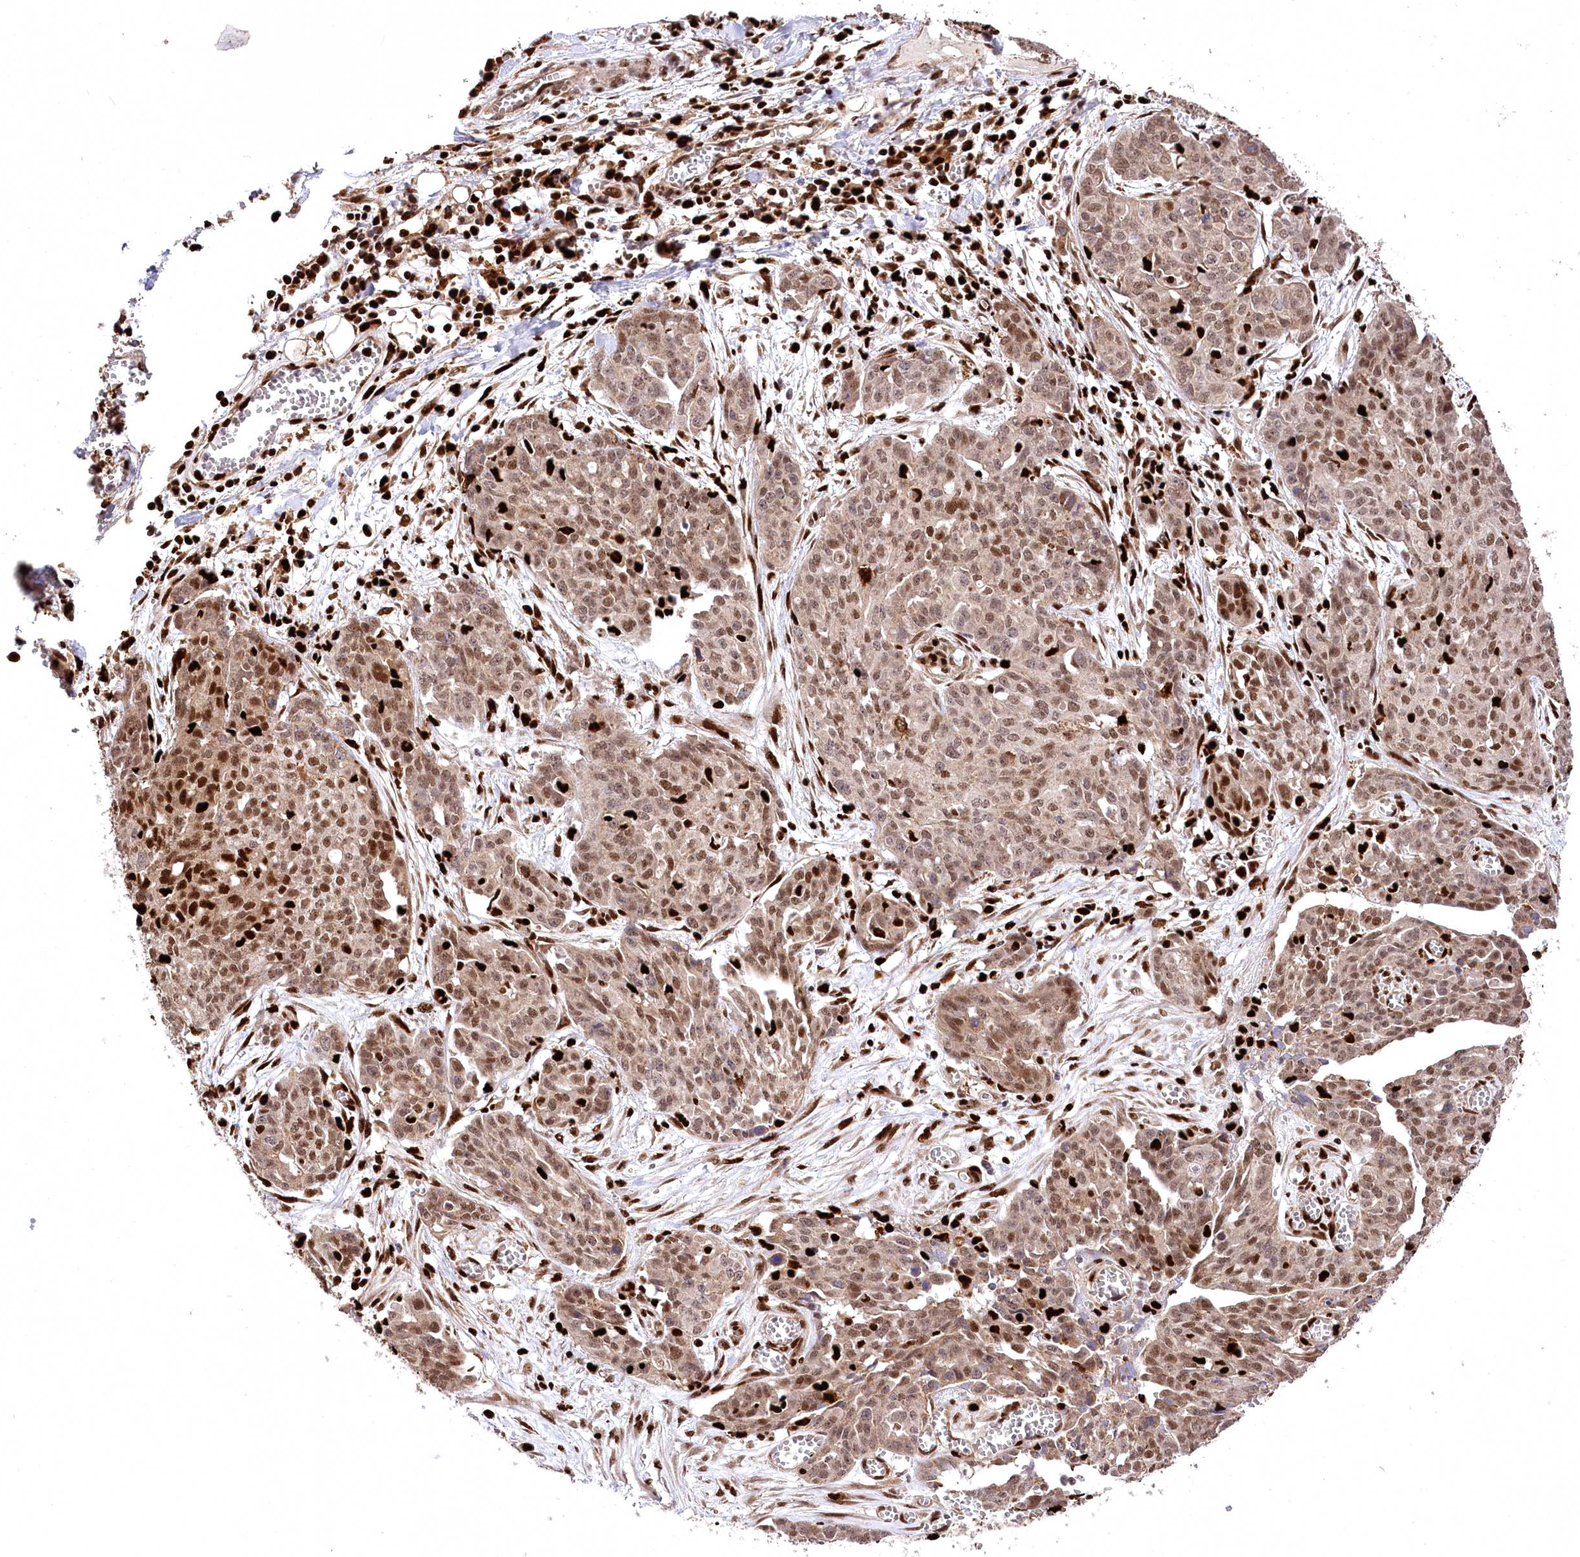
{"staining": {"intensity": "moderate", "quantity": ">75%", "location": "cytoplasmic/membranous,nuclear"}, "tissue": "ovarian cancer", "cell_type": "Tumor cells", "image_type": "cancer", "snomed": [{"axis": "morphology", "description": "Cystadenocarcinoma, serous, NOS"}, {"axis": "topography", "description": "Soft tissue"}, {"axis": "topography", "description": "Ovary"}], "caption": "Immunohistochemistry histopathology image of neoplastic tissue: ovarian cancer stained using immunohistochemistry shows medium levels of moderate protein expression localized specifically in the cytoplasmic/membranous and nuclear of tumor cells, appearing as a cytoplasmic/membranous and nuclear brown color.", "gene": "FIGN", "patient": {"sex": "female", "age": 57}}